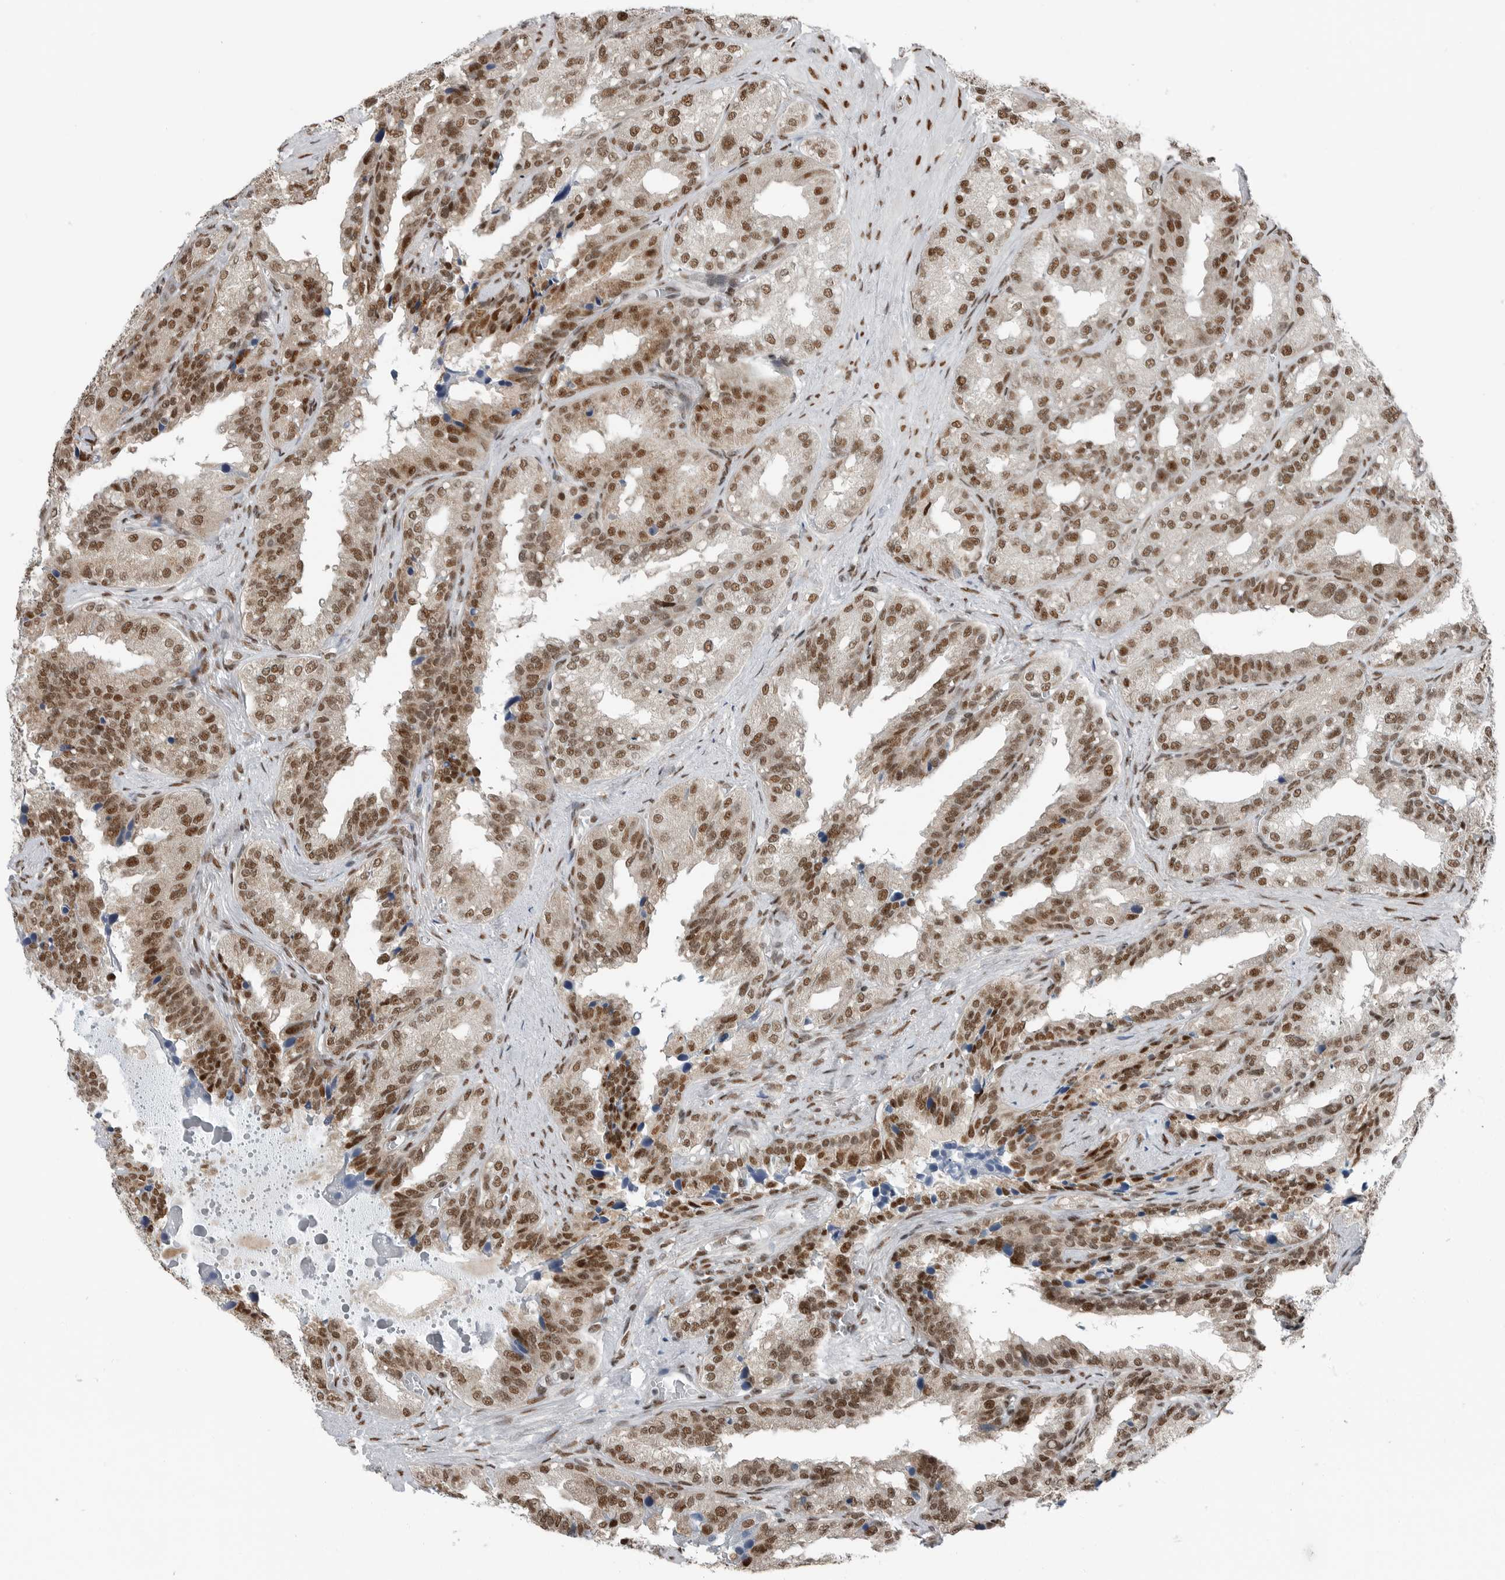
{"staining": {"intensity": "moderate", "quantity": ">75%", "location": "nuclear"}, "tissue": "seminal vesicle", "cell_type": "Glandular cells", "image_type": "normal", "snomed": [{"axis": "morphology", "description": "Normal tissue, NOS"}, {"axis": "topography", "description": "Prostate"}, {"axis": "topography", "description": "Seminal veicle"}], "caption": "High-magnification brightfield microscopy of normal seminal vesicle stained with DAB (brown) and counterstained with hematoxylin (blue). glandular cells exhibit moderate nuclear positivity is seen in approximately>75% of cells.", "gene": "BLZF1", "patient": {"sex": "male", "age": 51}}